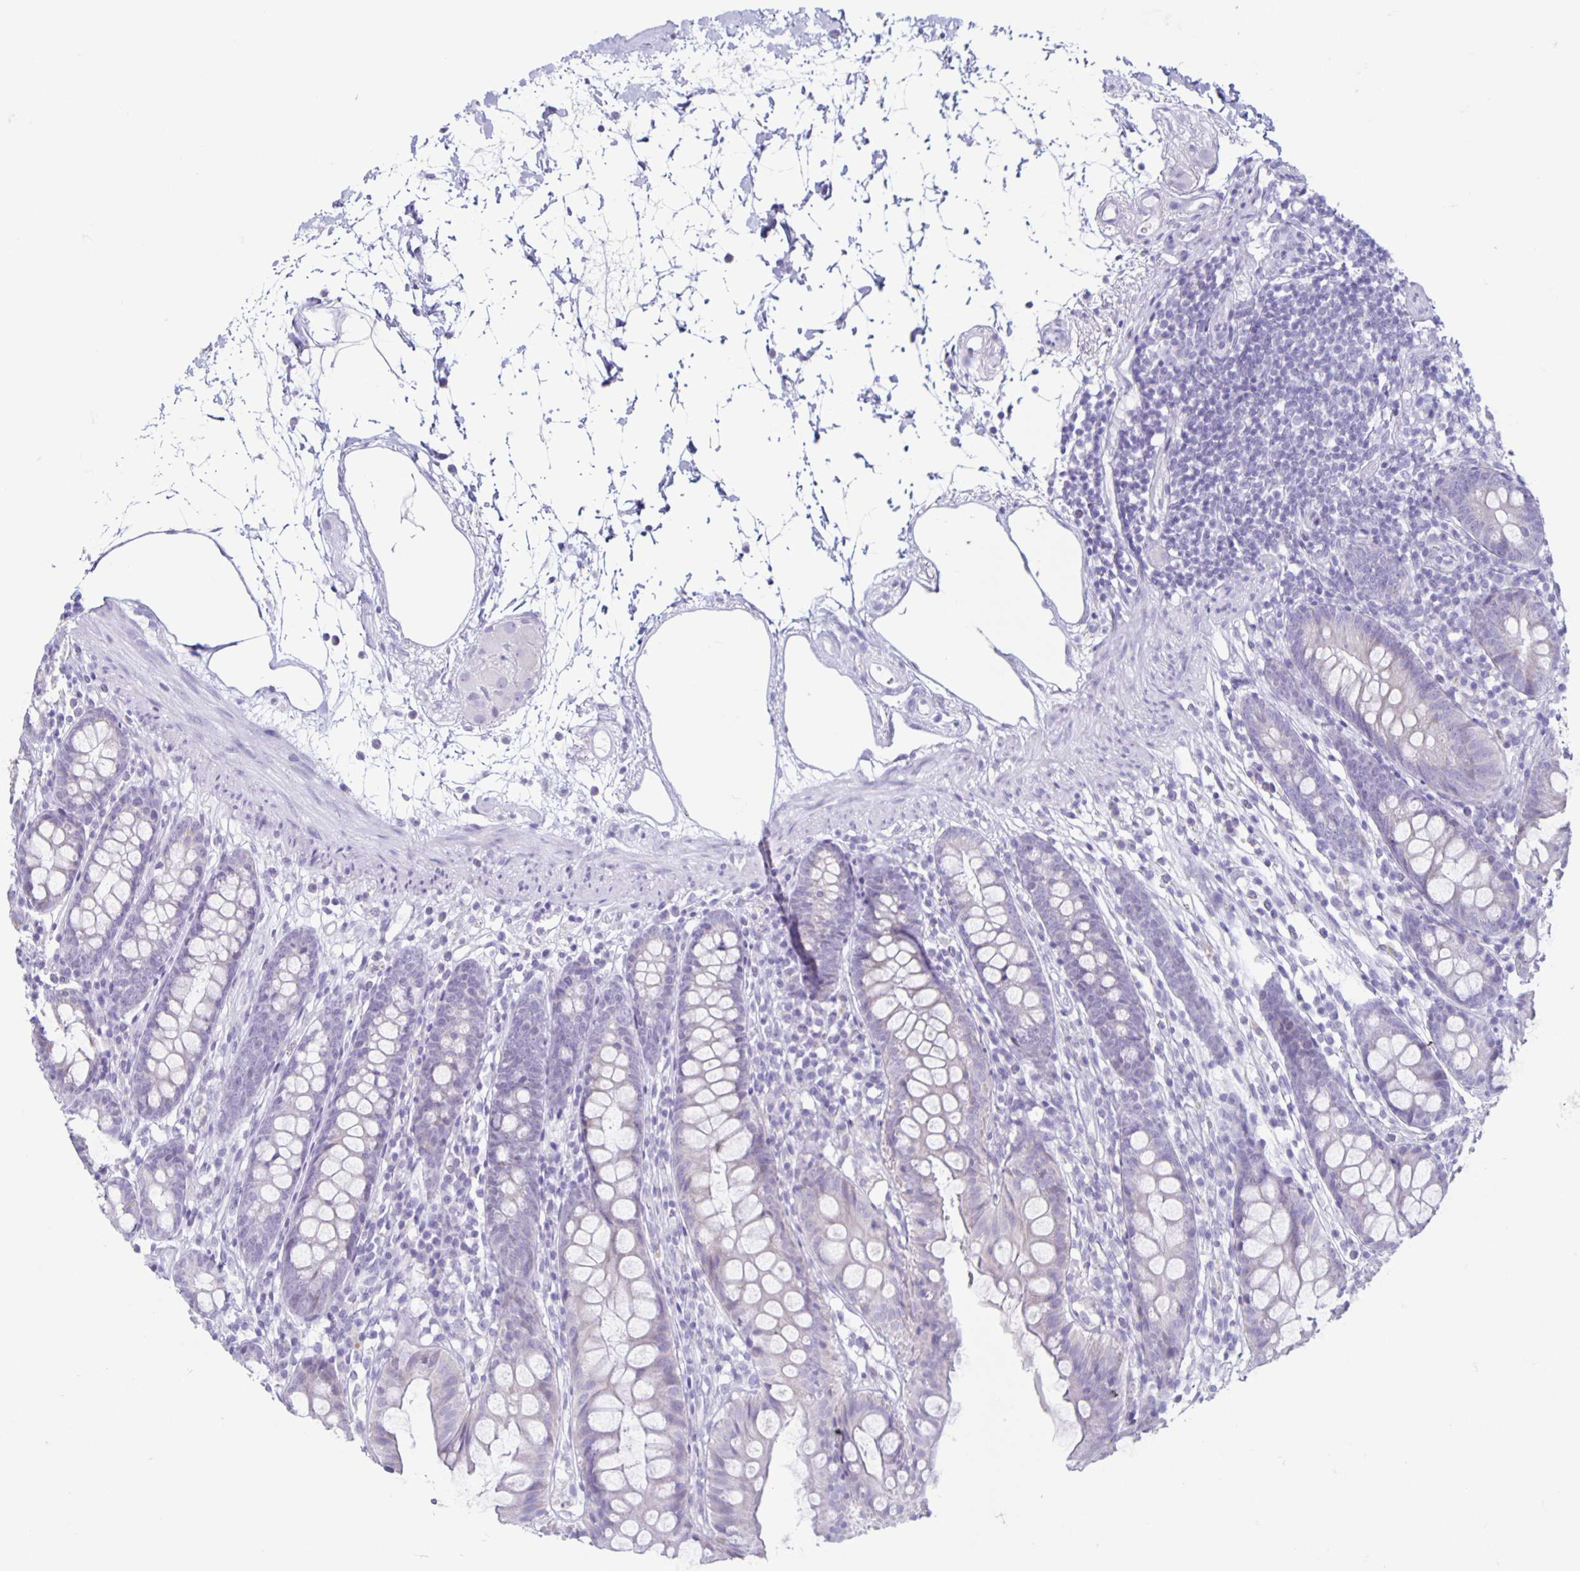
{"staining": {"intensity": "negative", "quantity": "none", "location": "none"}, "tissue": "colon", "cell_type": "Endothelial cells", "image_type": "normal", "snomed": [{"axis": "morphology", "description": "Normal tissue, NOS"}, {"axis": "topography", "description": "Colon"}], "caption": "A high-resolution micrograph shows IHC staining of unremarkable colon, which displays no significant expression in endothelial cells.", "gene": "CT45A10", "patient": {"sex": "female", "age": 84}}